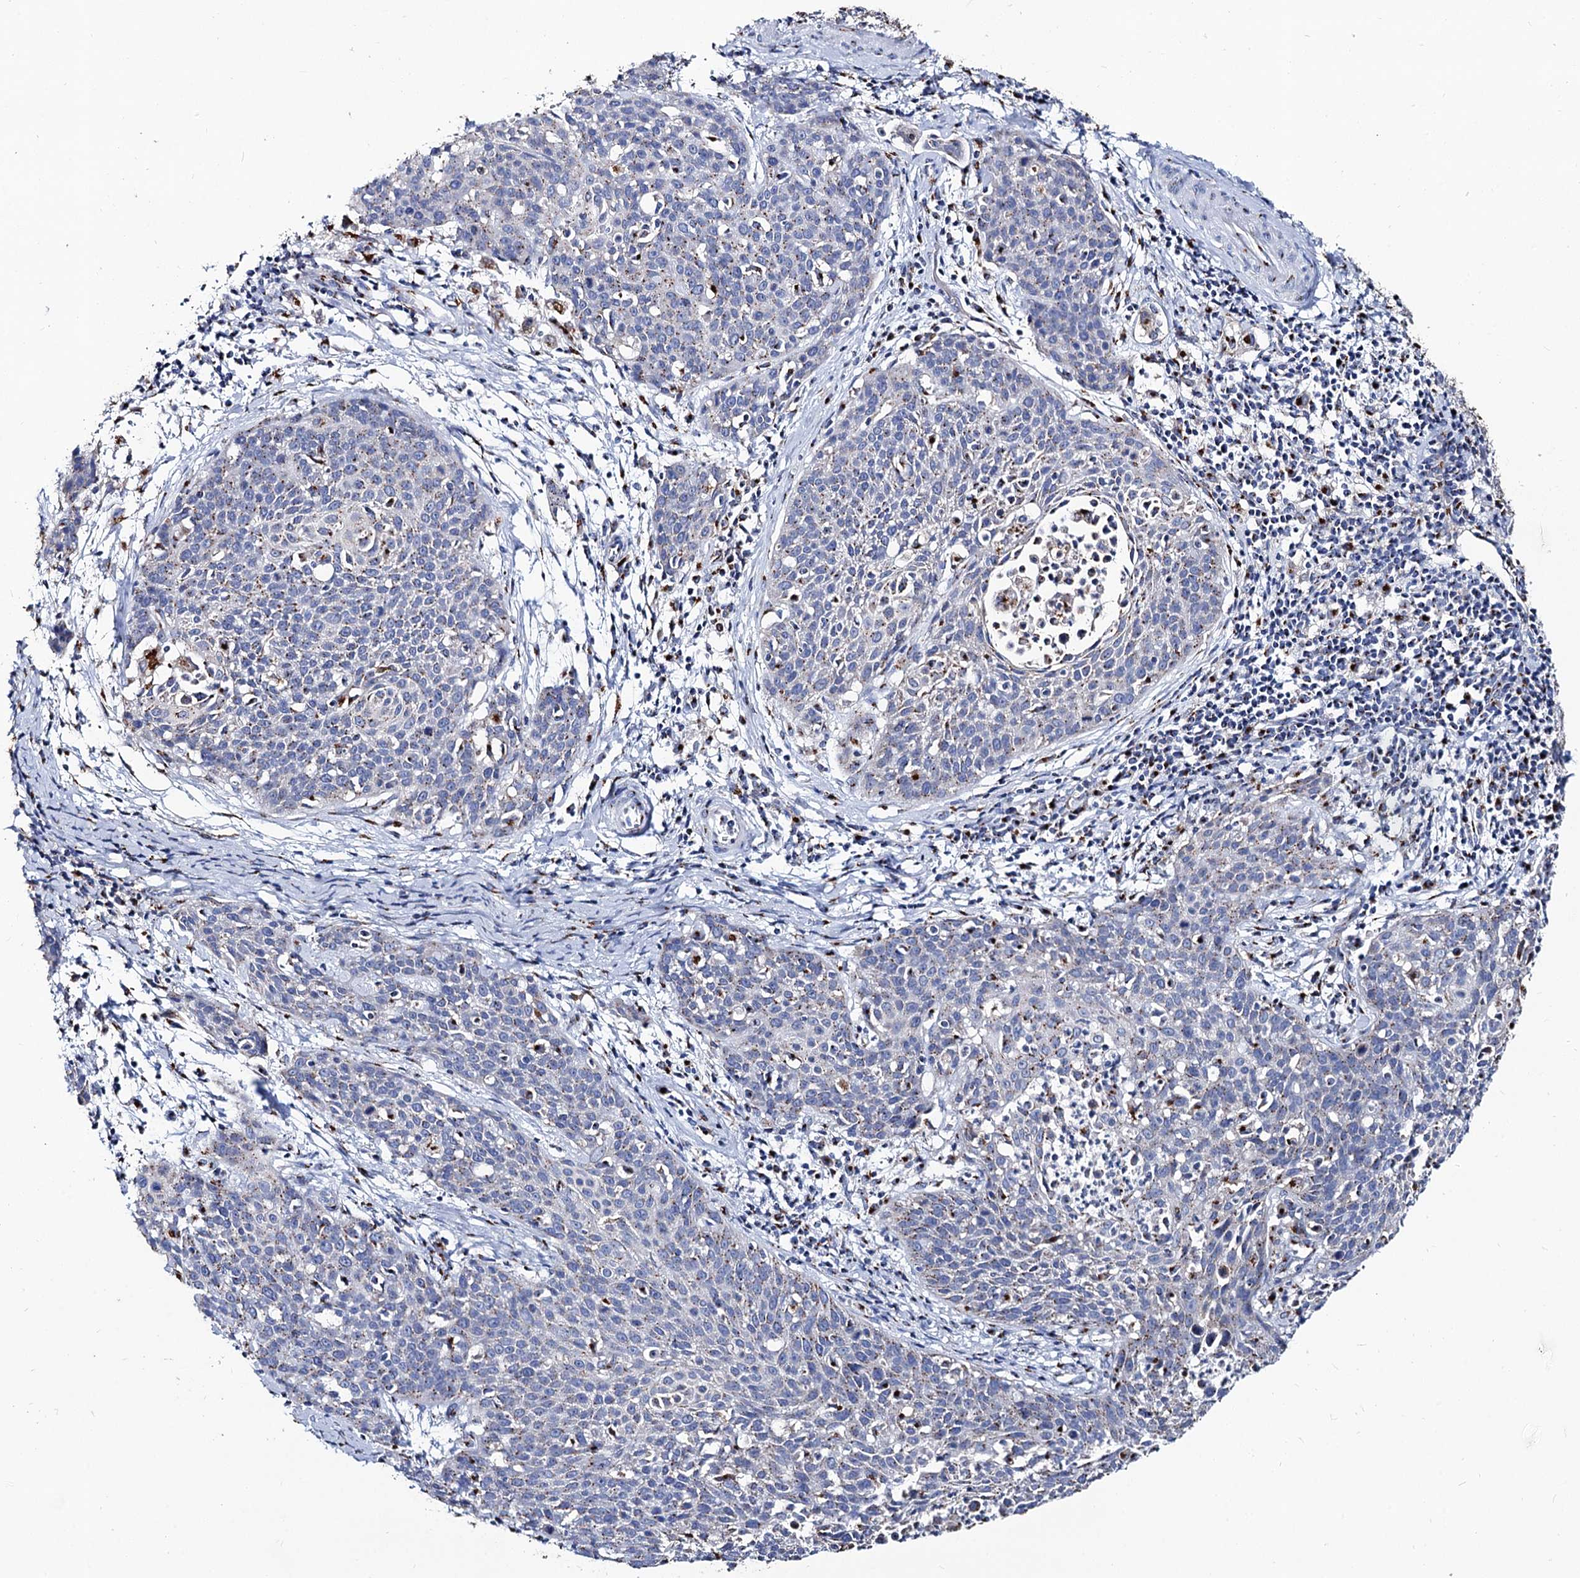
{"staining": {"intensity": "weak", "quantity": "<25%", "location": "cytoplasmic/membranous"}, "tissue": "cervical cancer", "cell_type": "Tumor cells", "image_type": "cancer", "snomed": [{"axis": "morphology", "description": "Squamous cell carcinoma, NOS"}, {"axis": "topography", "description": "Cervix"}], "caption": "Tumor cells are negative for protein expression in human cervical cancer.", "gene": "TM9SF3", "patient": {"sex": "female", "age": 38}}